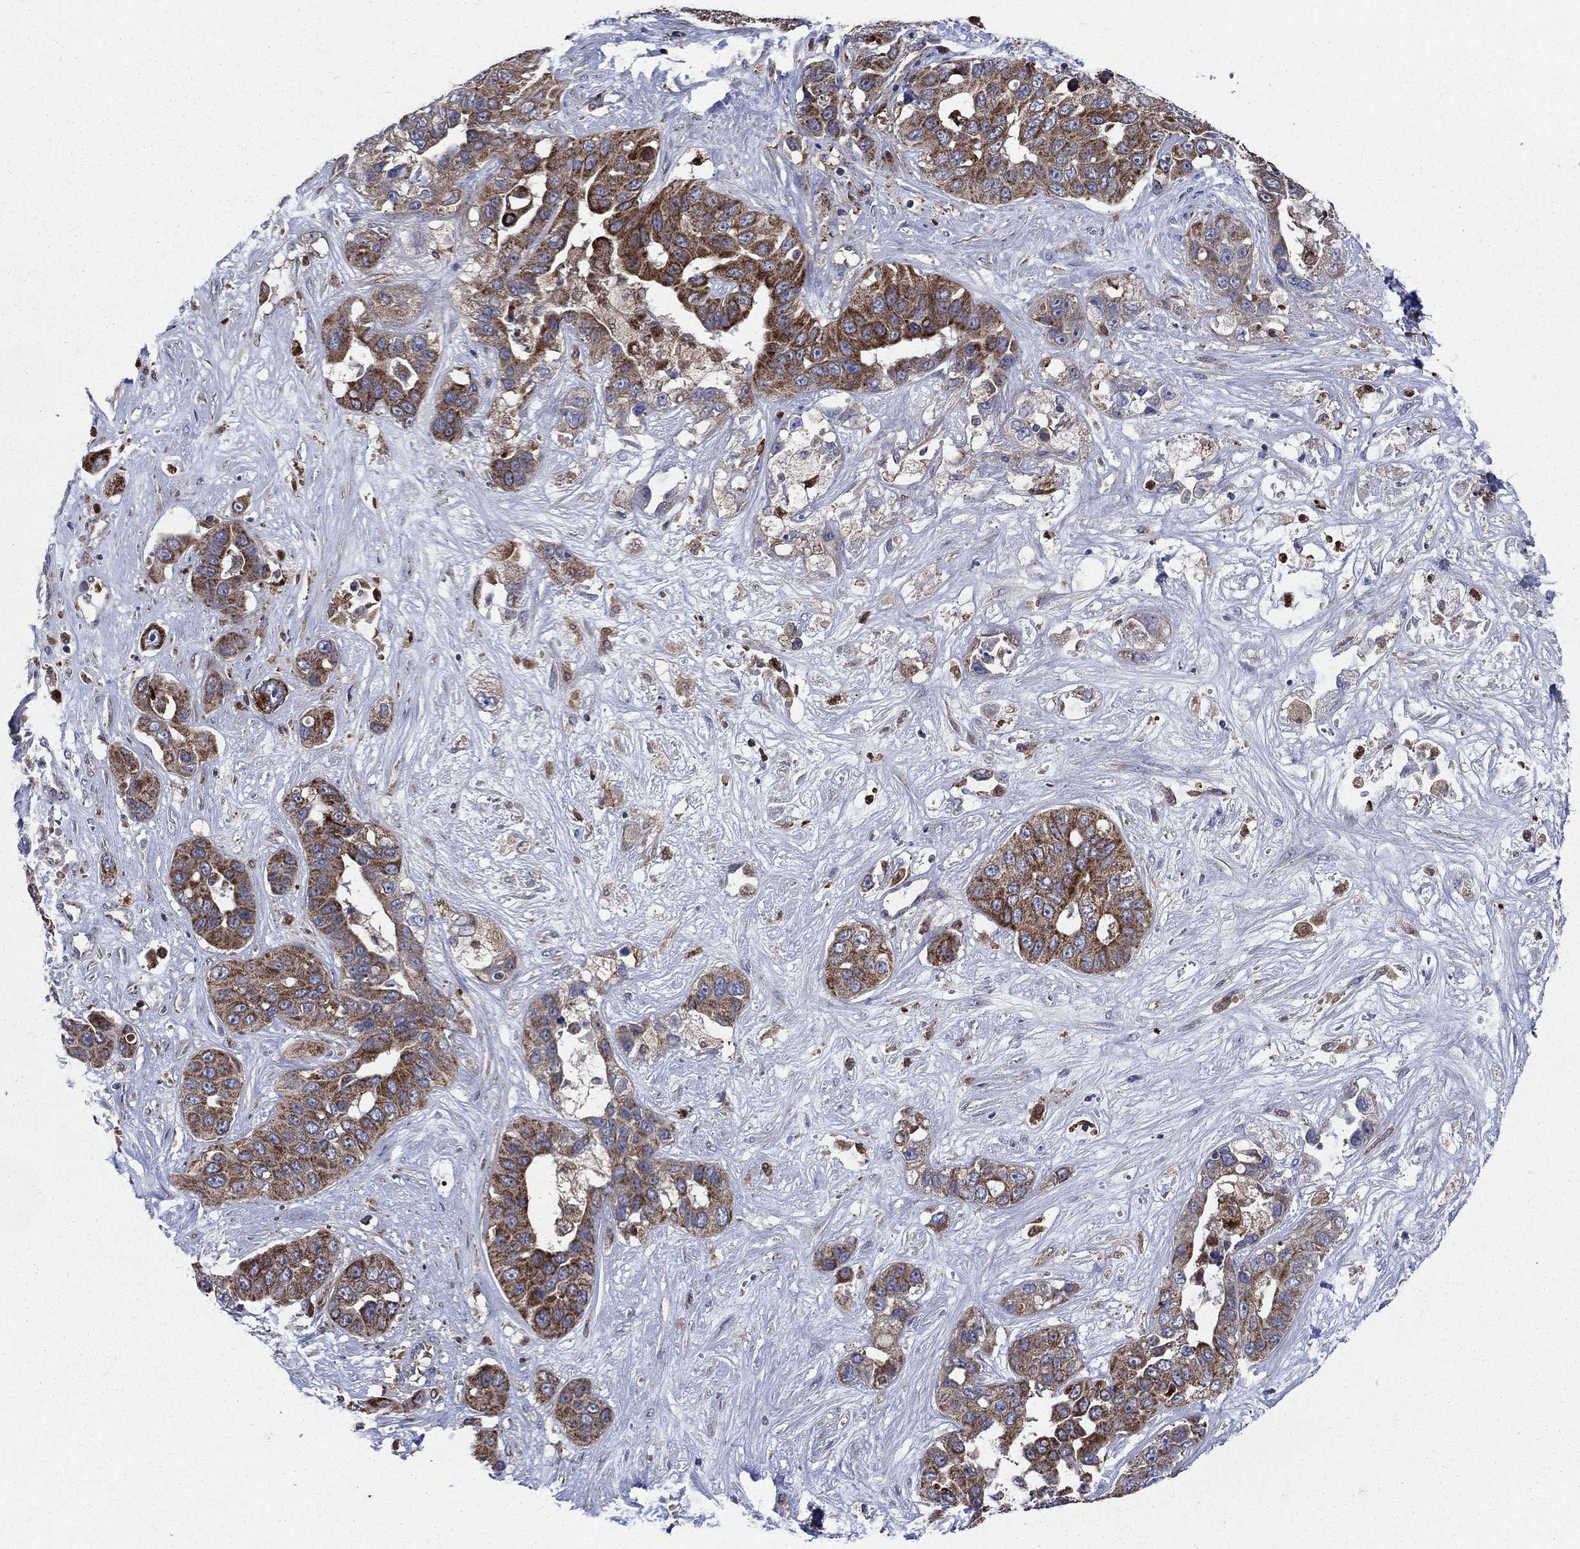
{"staining": {"intensity": "strong", "quantity": "25%-75%", "location": "cytoplasmic/membranous"}, "tissue": "liver cancer", "cell_type": "Tumor cells", "image_type": "cancer", "snomed": [{"axis": "morphology", "description": "Cholangiocarcinoma"}, {"axis": "topography", "description": "Liver"}], "caption": "This histopathology image demonstrates IHC staining of liver cholangiocarcinoma, with high strong cytoplasmic/membranous positivity in approximately 25%-75% of tumor cells.", "gene": "RNF19B", "patient": {"sex": "female", "age": 52}}